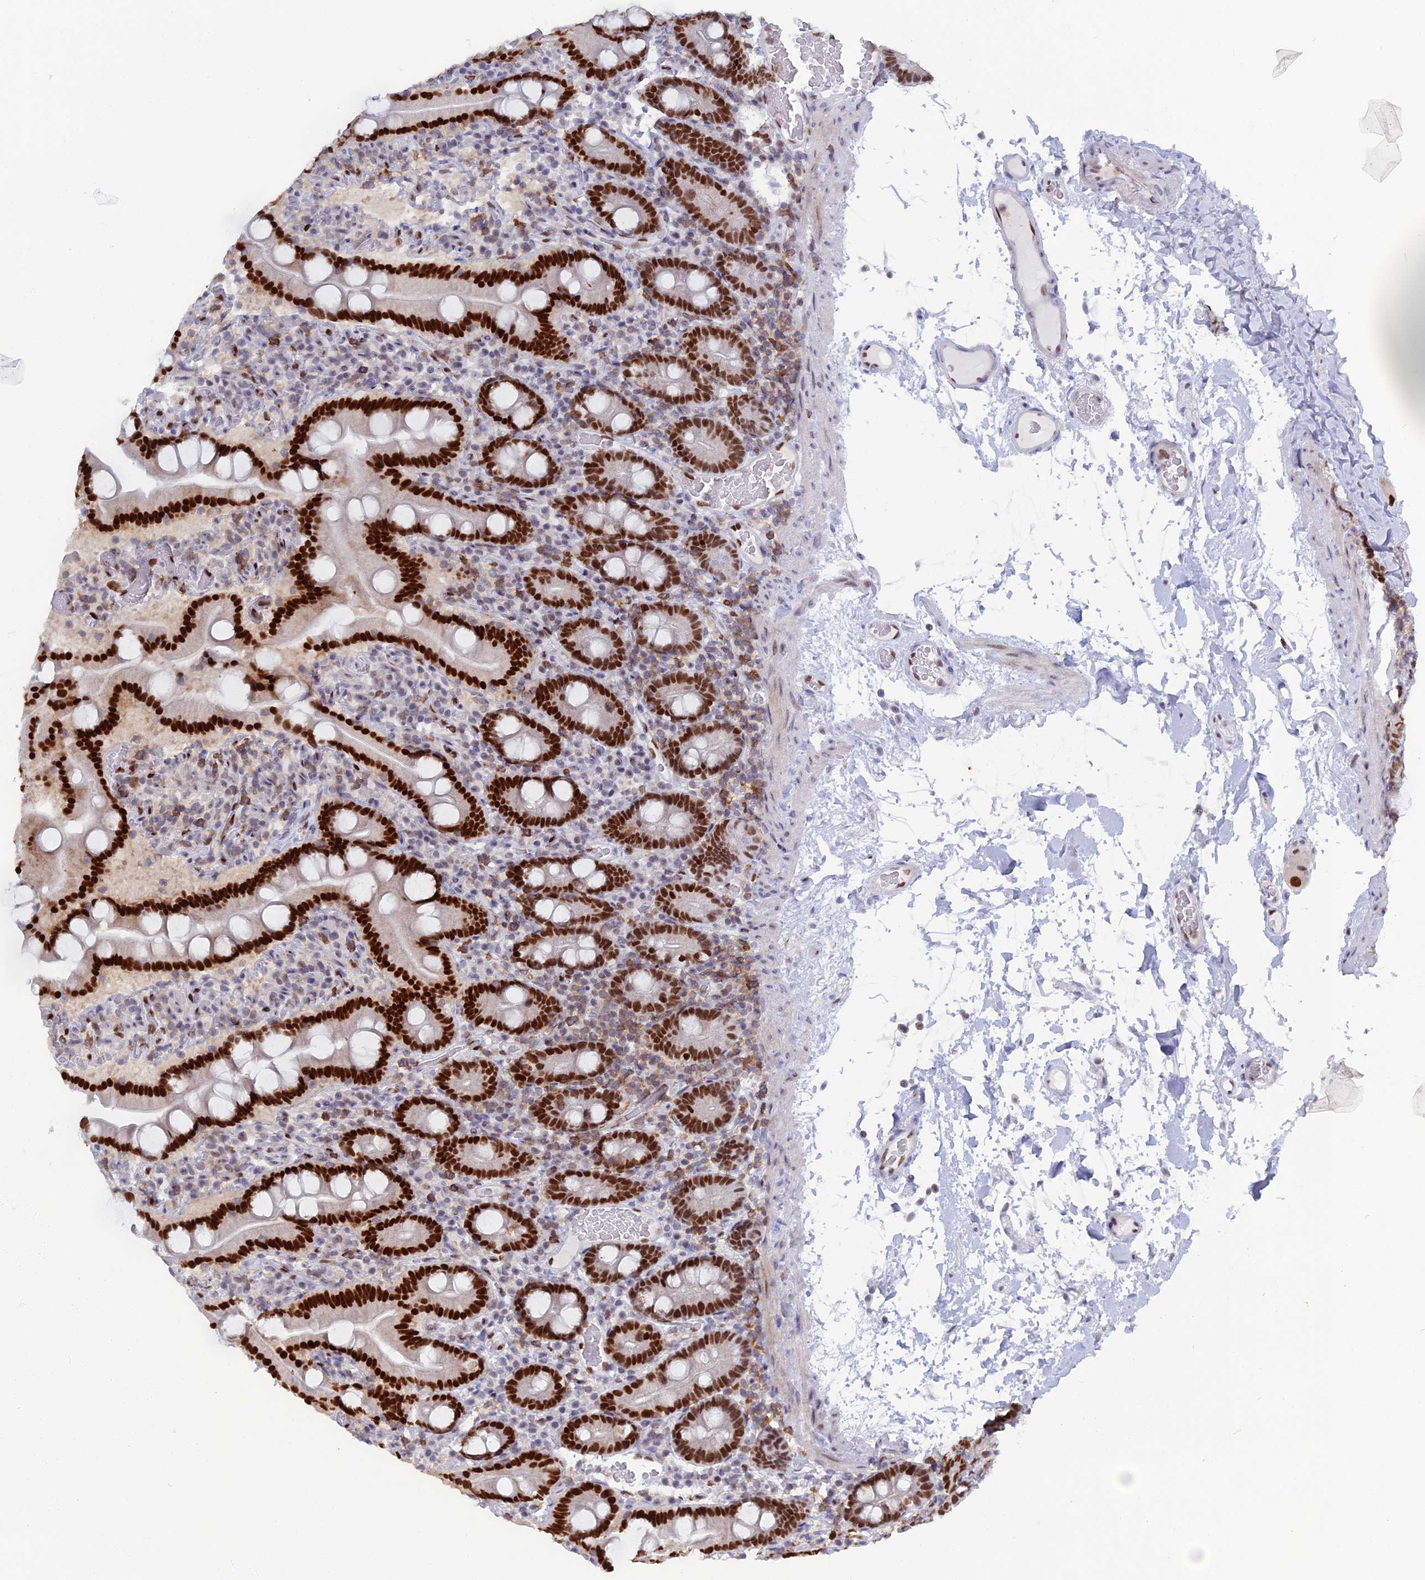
{"staining": {"intensity": "strong", "quantity": ">75%", "location": "nuclear"}, "tissue": "duodenum", "cell_type": "Glandular cells", "image_type": "normal", "snomed": [{"axis": "morphology", "description": "Normal tissue, NOS"}, {"axis": "topography", "description": "Duodenum"}], "caption": "Immunohistochemical staining of benign human duodenum shows >75% levels of strong nuclear protein positivity in approximately >75% of glandular cells. (DAB IHC with brightfield microscopy, high magnification).", "gene": "NOL4L", "patient": {"sex": "male", "age": 55}}